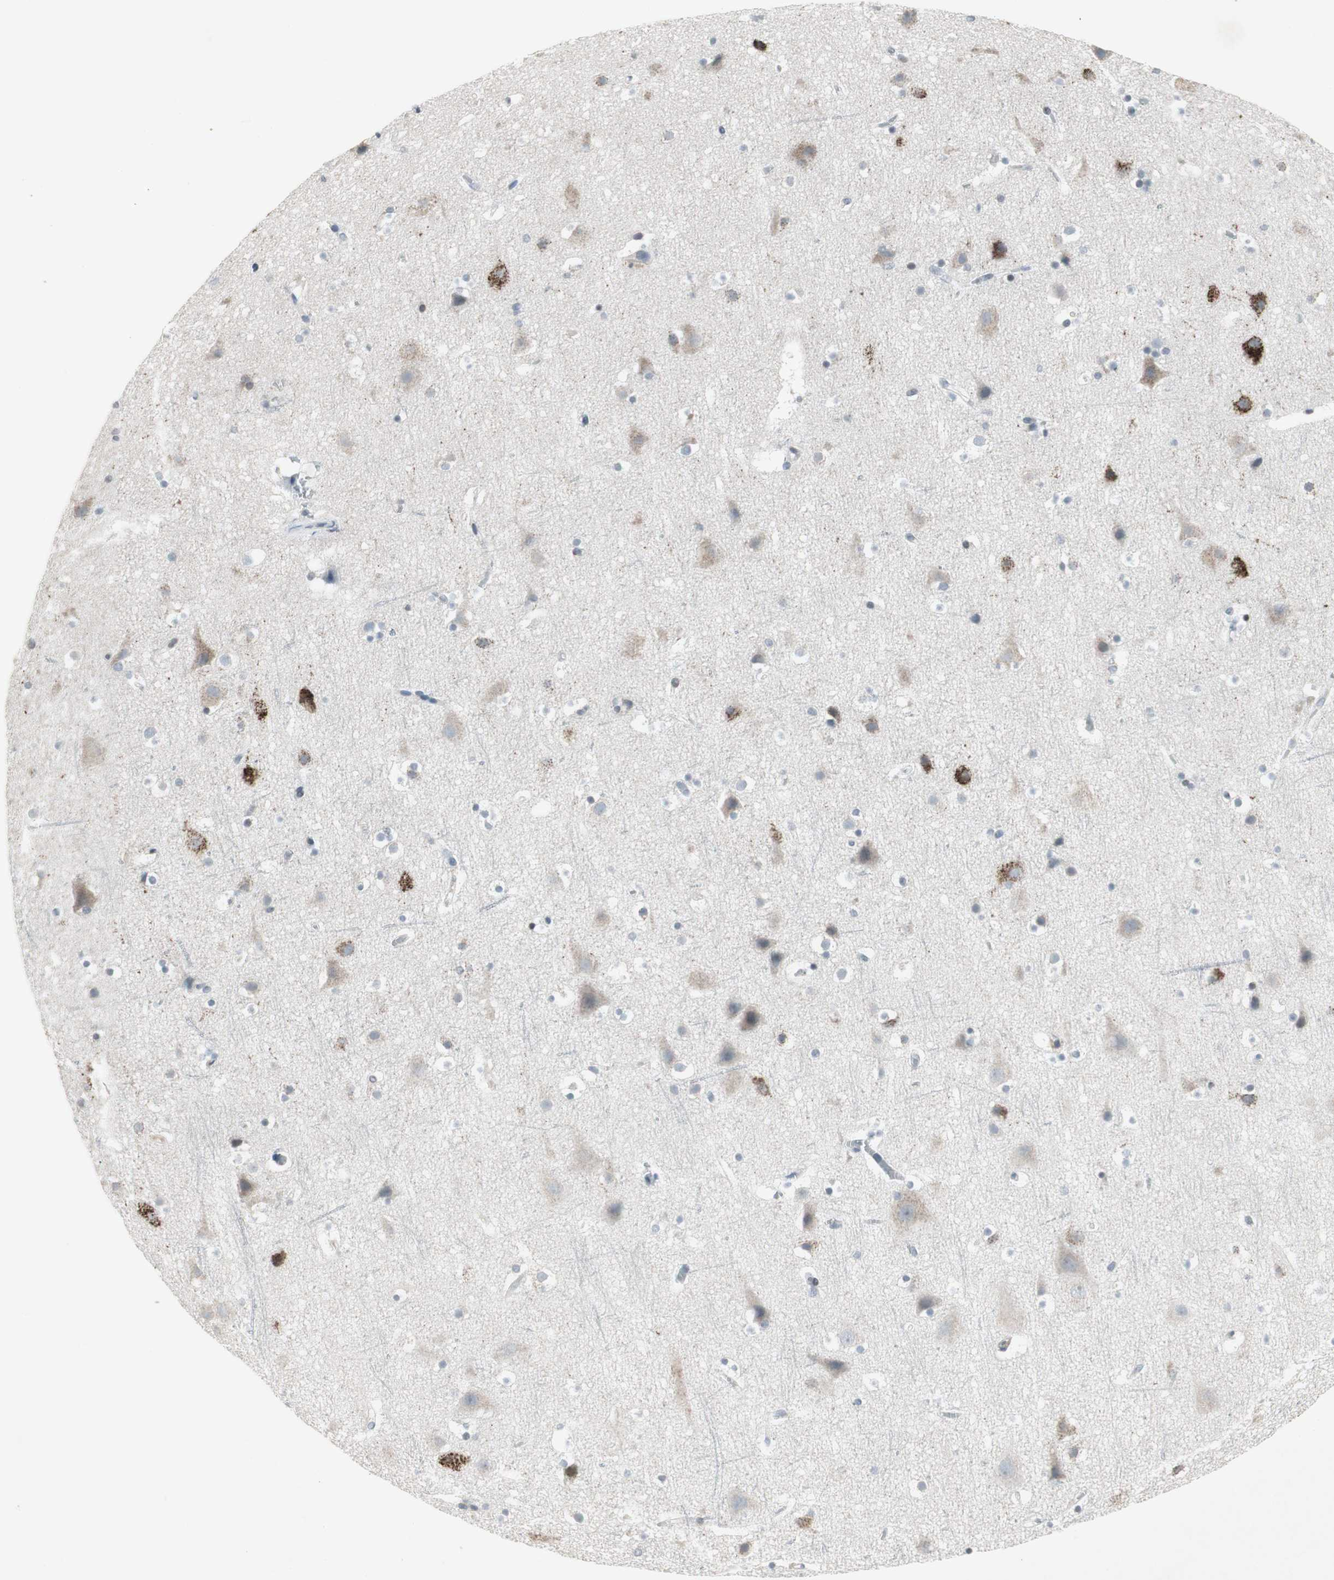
{"staining": {"intensity": "negative", "quantity": "none", "location": "none"}, "tissue": "cerebral cortex", "cell_type": "Endothelial cells", "image_type": "normal", "snomed": [{"axis": "morphology", "description": "Normal tissue, NOS"}, {"axis": "topography", "description": "Cerebral cortex"}], "caption": "This is a histopathology image of immunohistochemistry (IHC) staining of normal cerebral cortex, which shows no expression in endothelial cells.", "gene": "ARG2", "patient": {"sex": "male", "age": 45}}